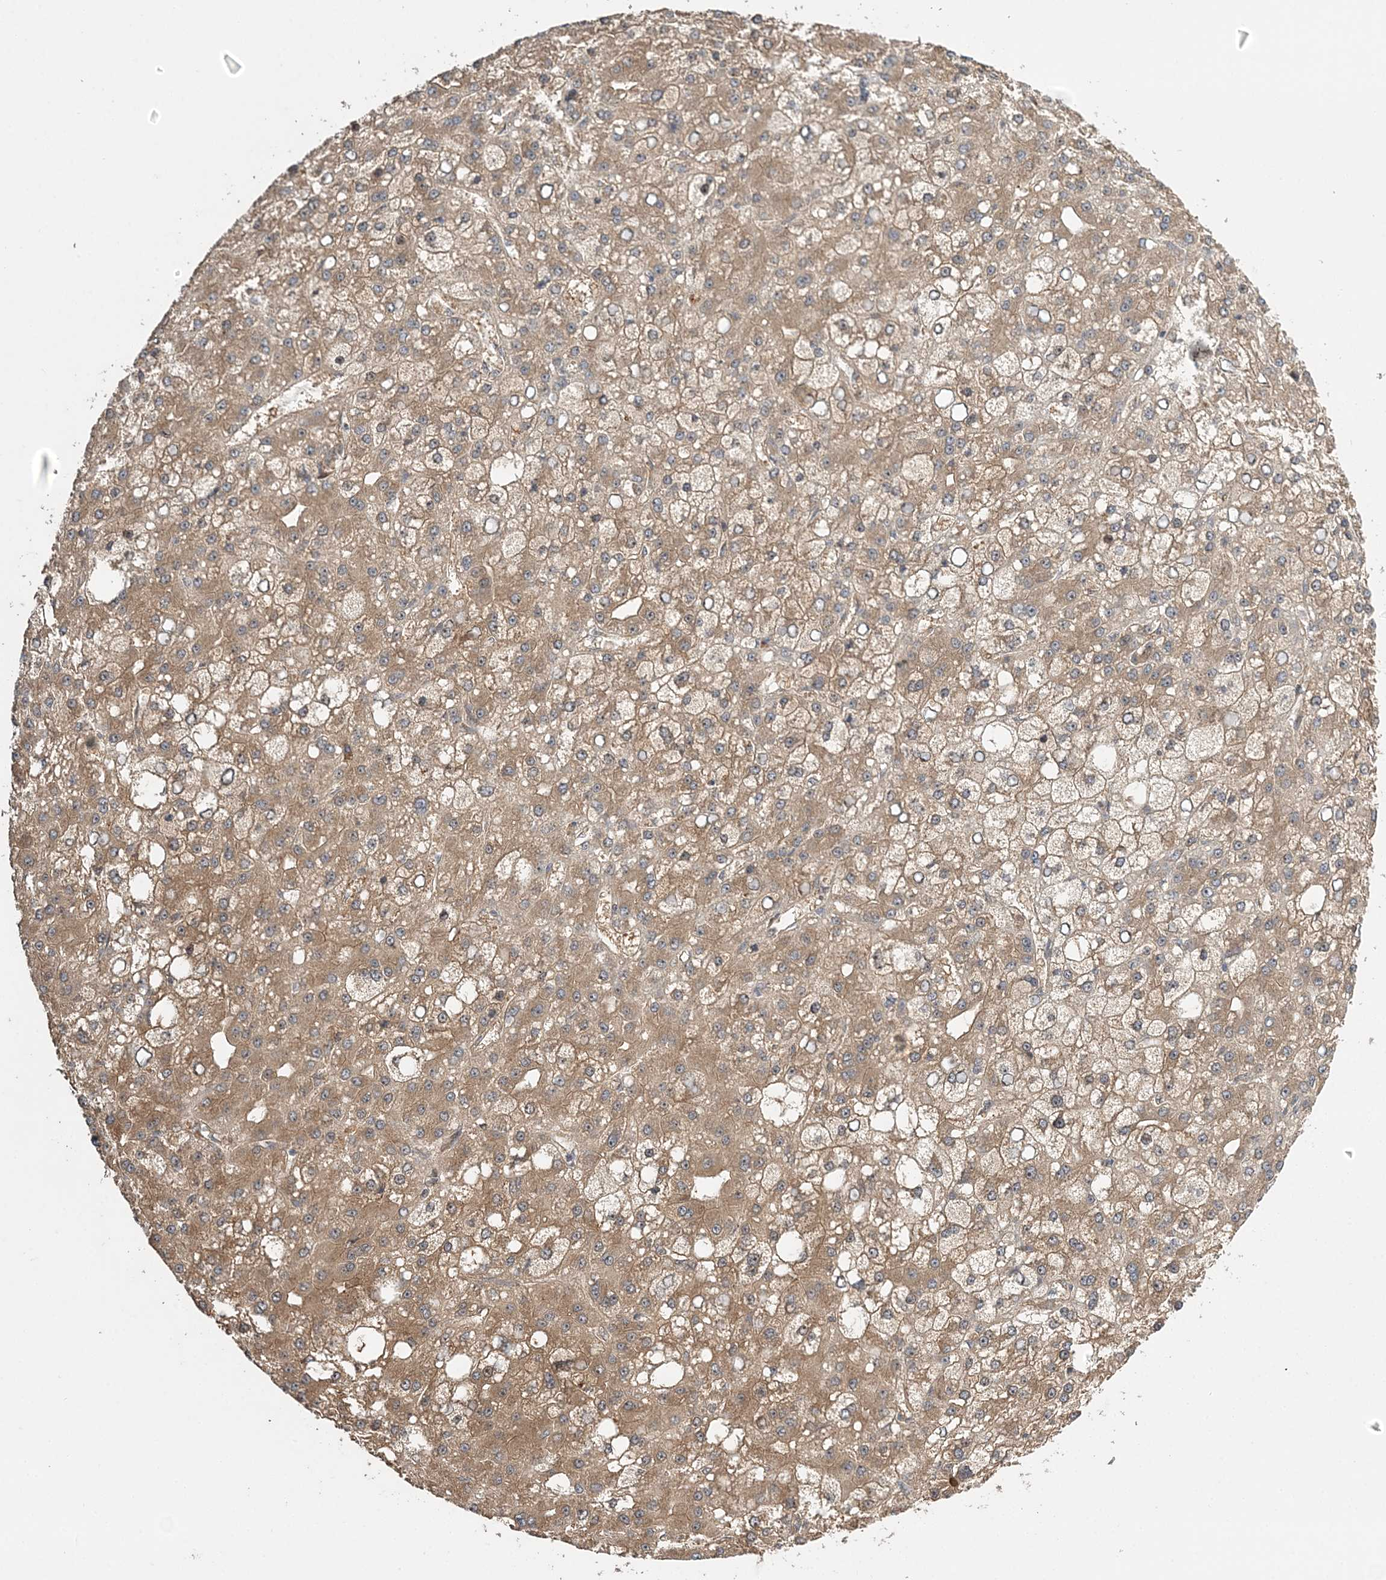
{"staining": {"intensity": "weak", "quantity": ">75%", "location": "cytoplasmic/membranous"}, "tissue": "liver cancer", "cell_type": "Tumor cells", "image_type": "cancer", "snomed": [{"axis": "morphology", "description": "Carcinoma, Hepatocellular, NOS"}, {"axis": "topography", "description": "Liver"}], "caption": "A brown stain highlights weak cytoplasmic/membranous staining of a protein in human liver cancer (hepatocellular carcinoma) tumor cells.", "gene": "UBTD2", "patient": {"sex": "male", "age": 67}}